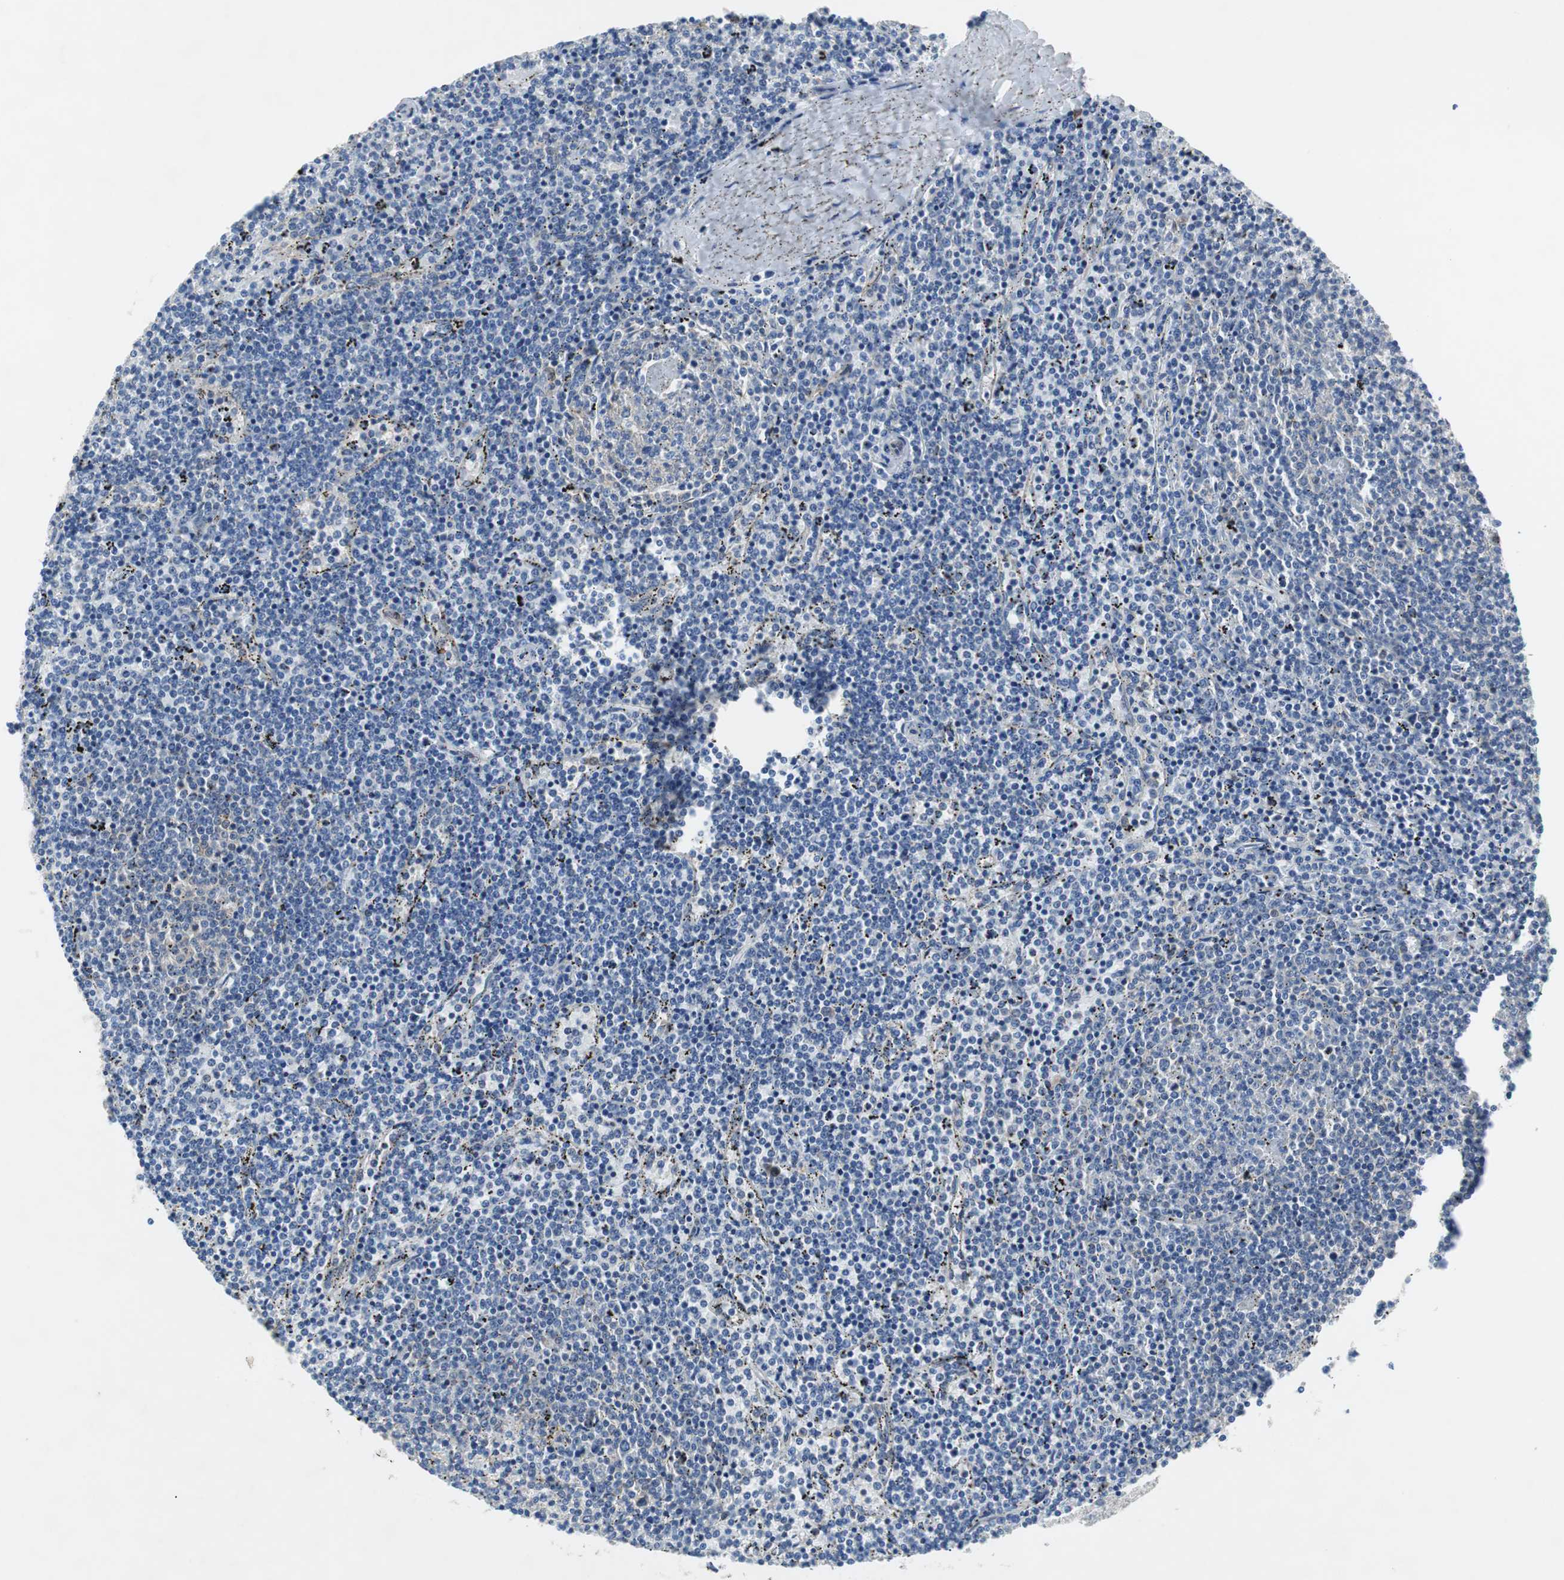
{"staining": {"intensity": "negative", "quantity": "none", "location": "none"}, "tissue": "lymphoma", "cell_type": "Tumor cells", "image_type": "cancer", "snomed": [{"axis": "morphology", "description": "Malignant lymphoma, non-Hodgkin's type, Low grade"}, {"axis": "topography", "description": "Spleen"}], "caption": "Immunohistochemistry micrograph of malignant lymphoma, non-Hodgkin's type (low-grade) stained for a protein (brown), which exhibits no expression in tumor cells. (Immunohistochemistry, brightfield microscopy, high magnification).", "gene": "EEF2K", "patient": {"sex": "female", "age": 50}}